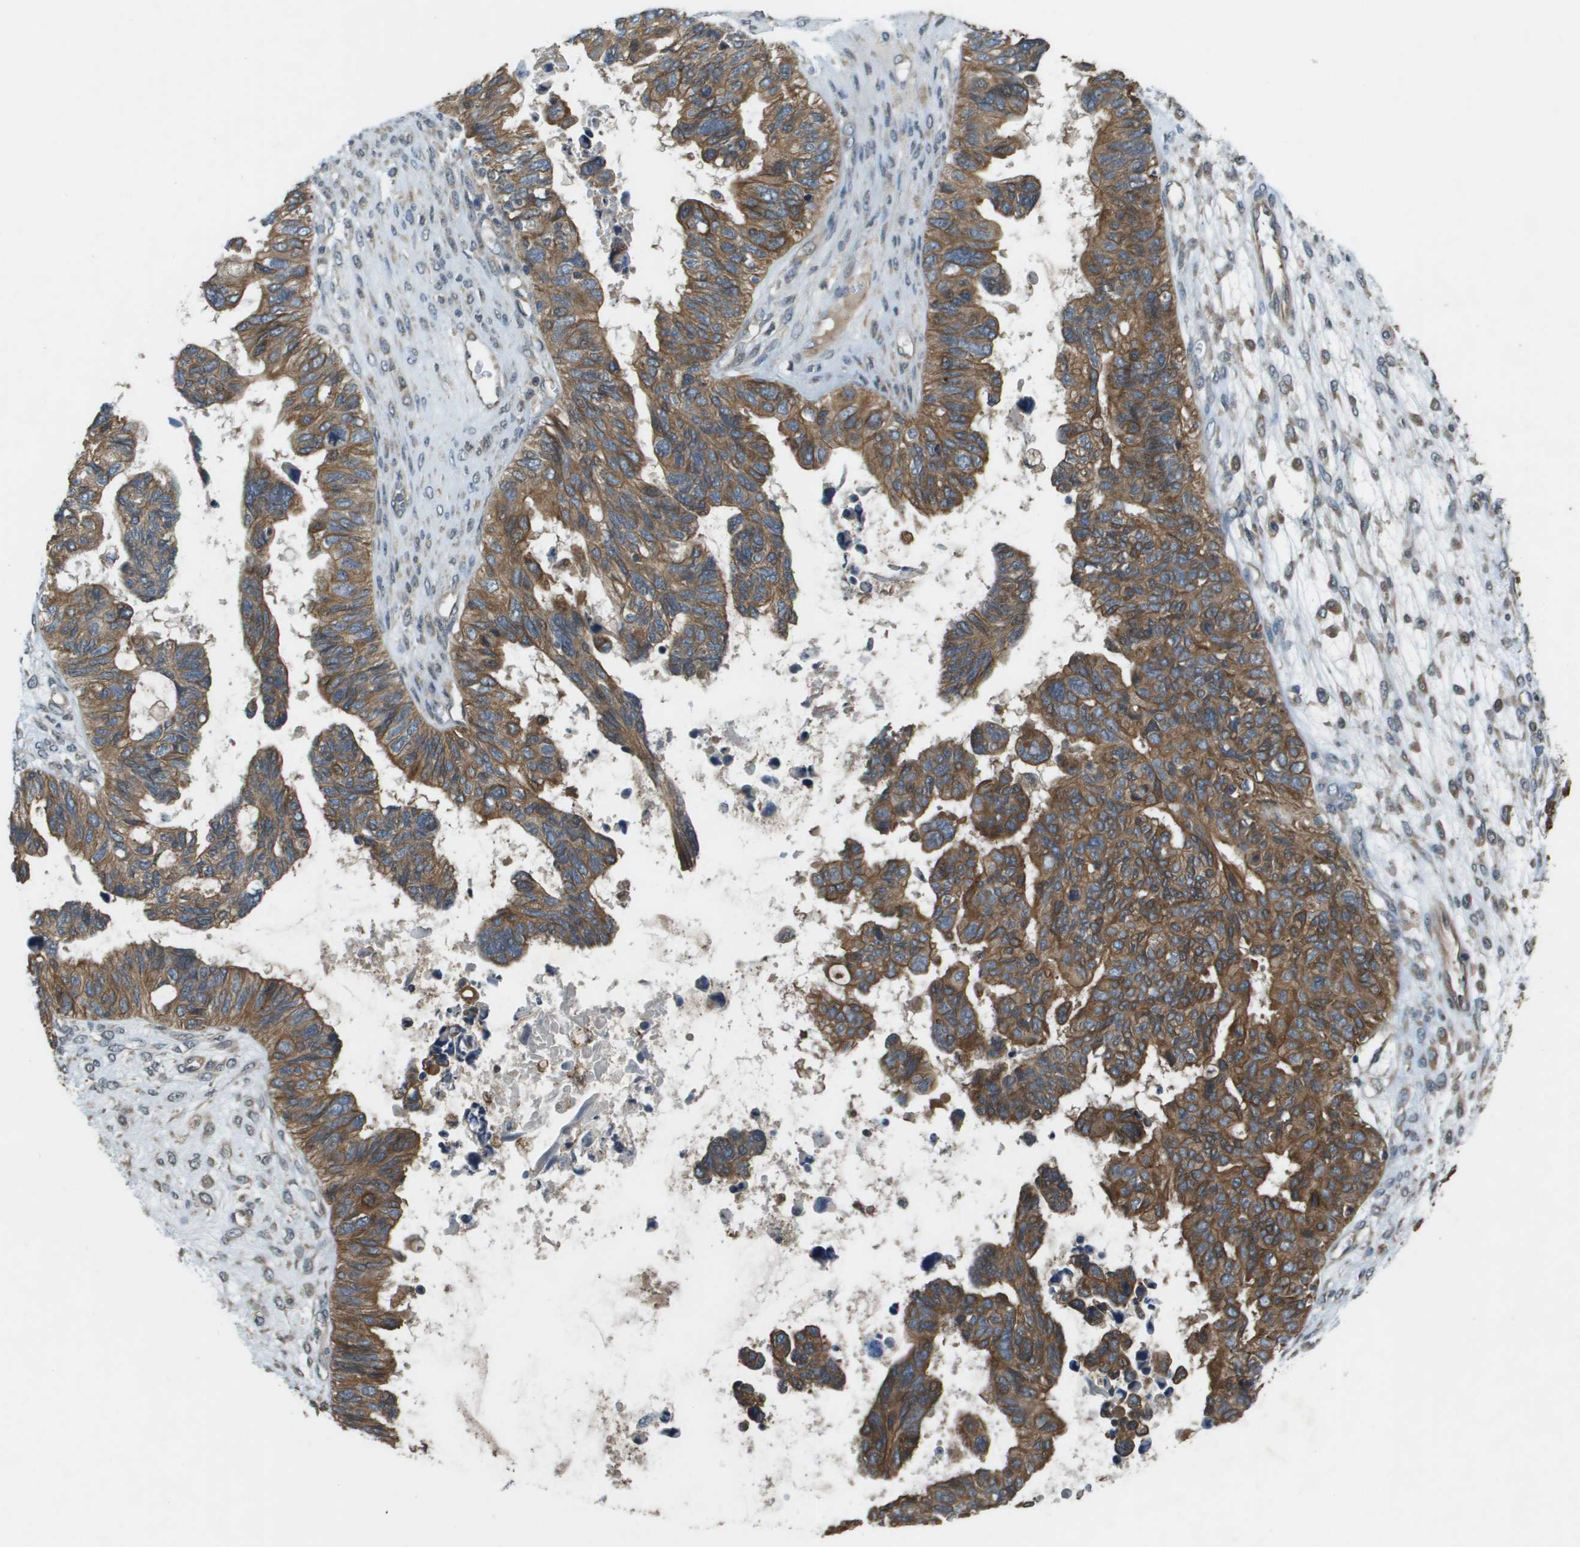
{"staining": {"intensity": "moderate", "quantity": ">75%", "location": "cytoplasmic/membranous"}, "tissue": "ovarian cancer", "cell_type": "Tumor cells", "image_type": "cancer", "snomed": [{"axis": "morphology", "description": "Cystadenocarcinoma, serous, NOS"}, {"axis": "topography", "description": "Ovary"}], "caption": "Immunohistochemistry (IHC) photomicrograph of human ovarian cancer (serous cystadenocarcinoma) stained for a protein (brown), which displays medium levels of moderate cytoplasmic/membranous expression in approximately >75% of tumor cells.", "gene": "CDKN2C", "patient": {"sex": "female", "age": 79}}